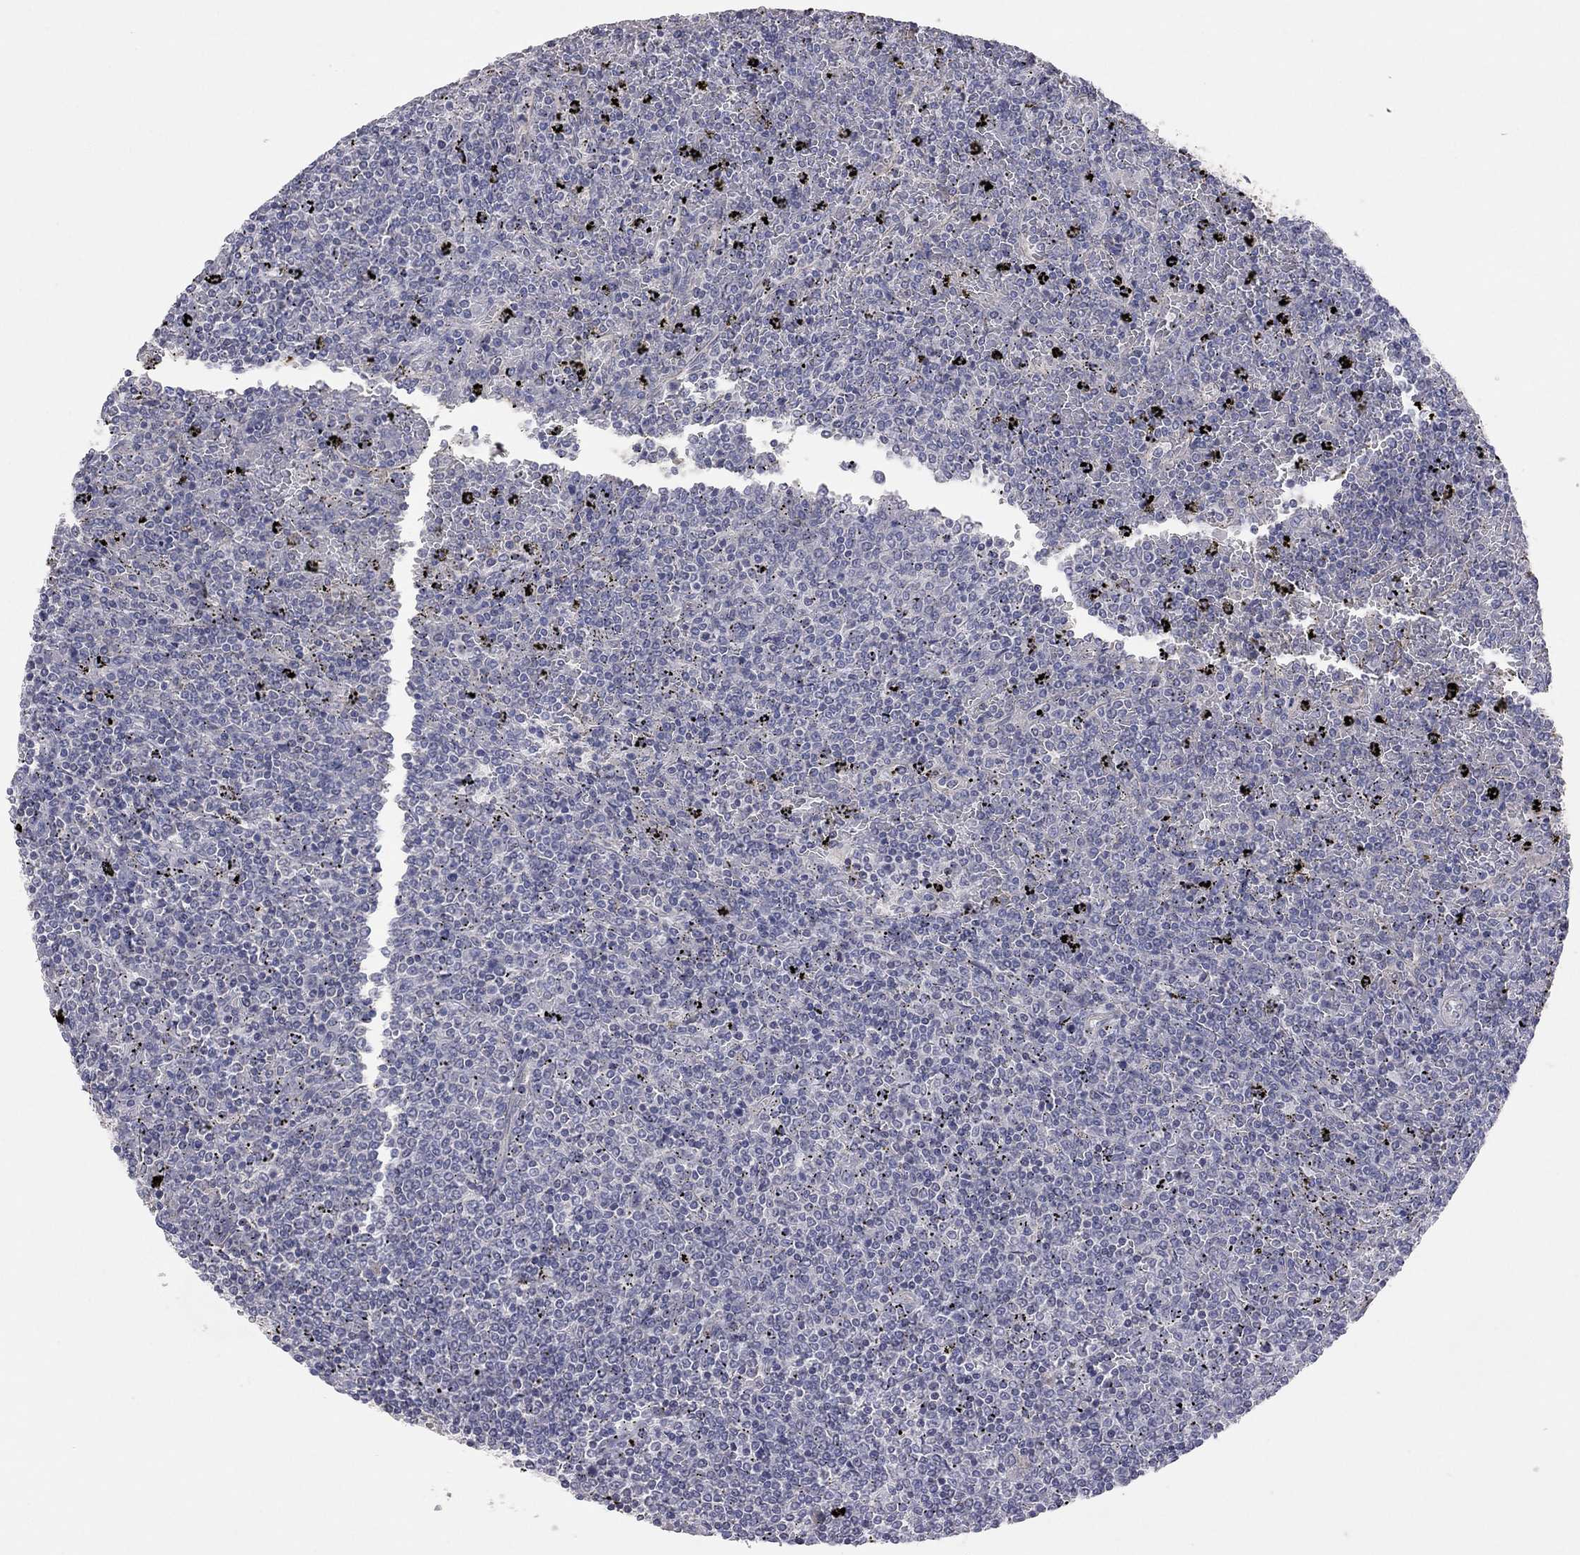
{"staining": {"intensity": "negative", "quantity": "none", "location": "none"}, "tissue": "lymphoma", "cell_type": "Tumor cells", "image_type": "cancer", "snomed": [{"axis": "morphology", "description": "Malignant lymphoma, non-Hodgkin's type, Low grade"}, {"axis": "topography", "description": "Spleen"}], "caption": "Immunohistochemistry of human low-grade malignant lymphoma, non-Hodgkin's type reveals no expression in tumor cells.", "gene": "KCNB1", "patient": {"sex": "female", "age": 77}}